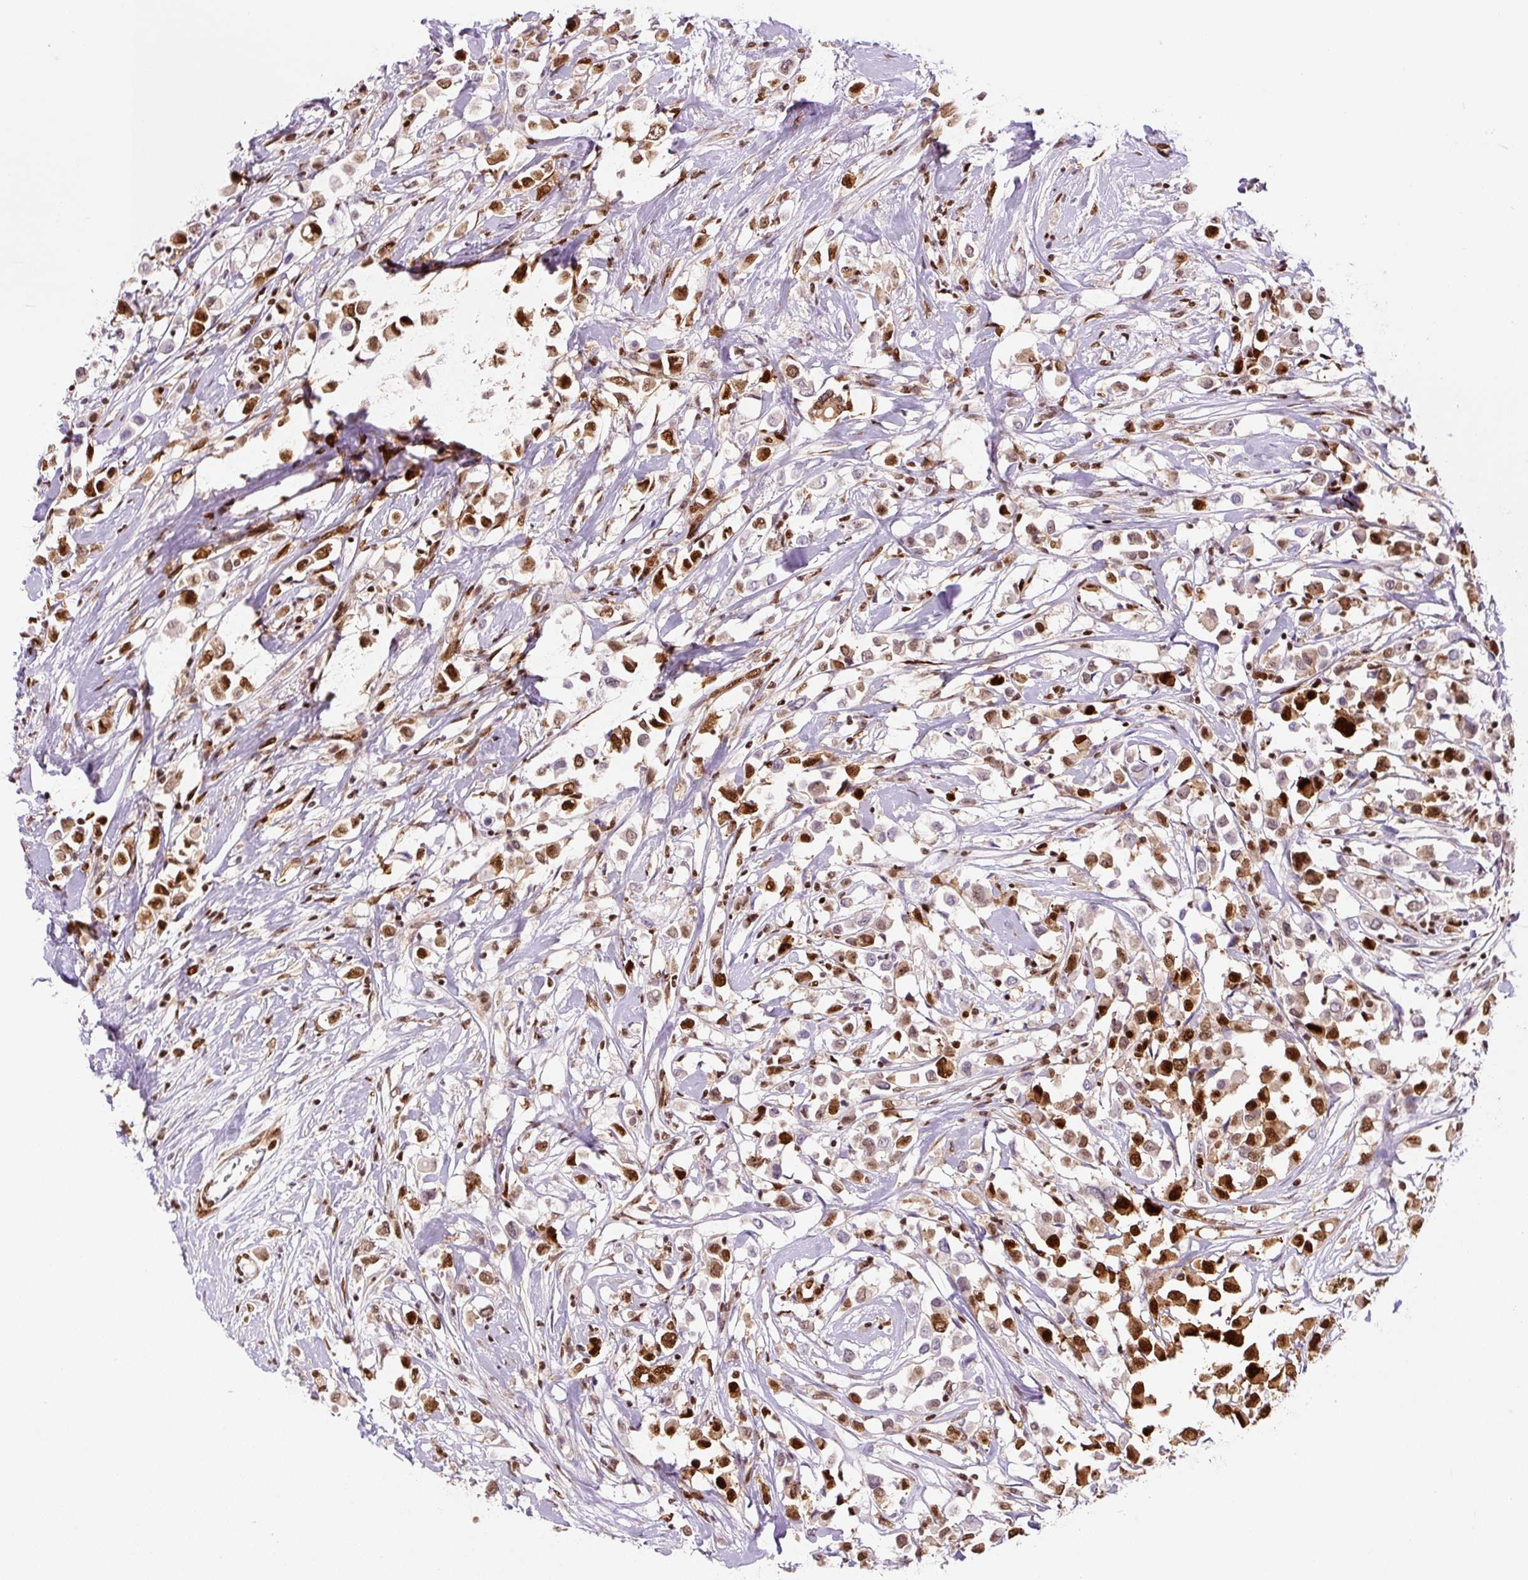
{"staining": {"intensity": "strong", "quantity": ">75%", "location": "nuclear"}, "tissue": "breast cancer", "cell_type": "Tumor cells", "image_type": "cancer", "snomed": [{"axis": "morphology", "description": "Duct carcinoma"}, {"axis": "topography", "description": "Breast"}], "caption": "Breast invasive ductal carcinoma stained with a brown dye reveals strong nuclear positive expression in approximately >75% of tumor cells.", "gene": "FUS", "patient": {"sex": "female", "age": 61}}